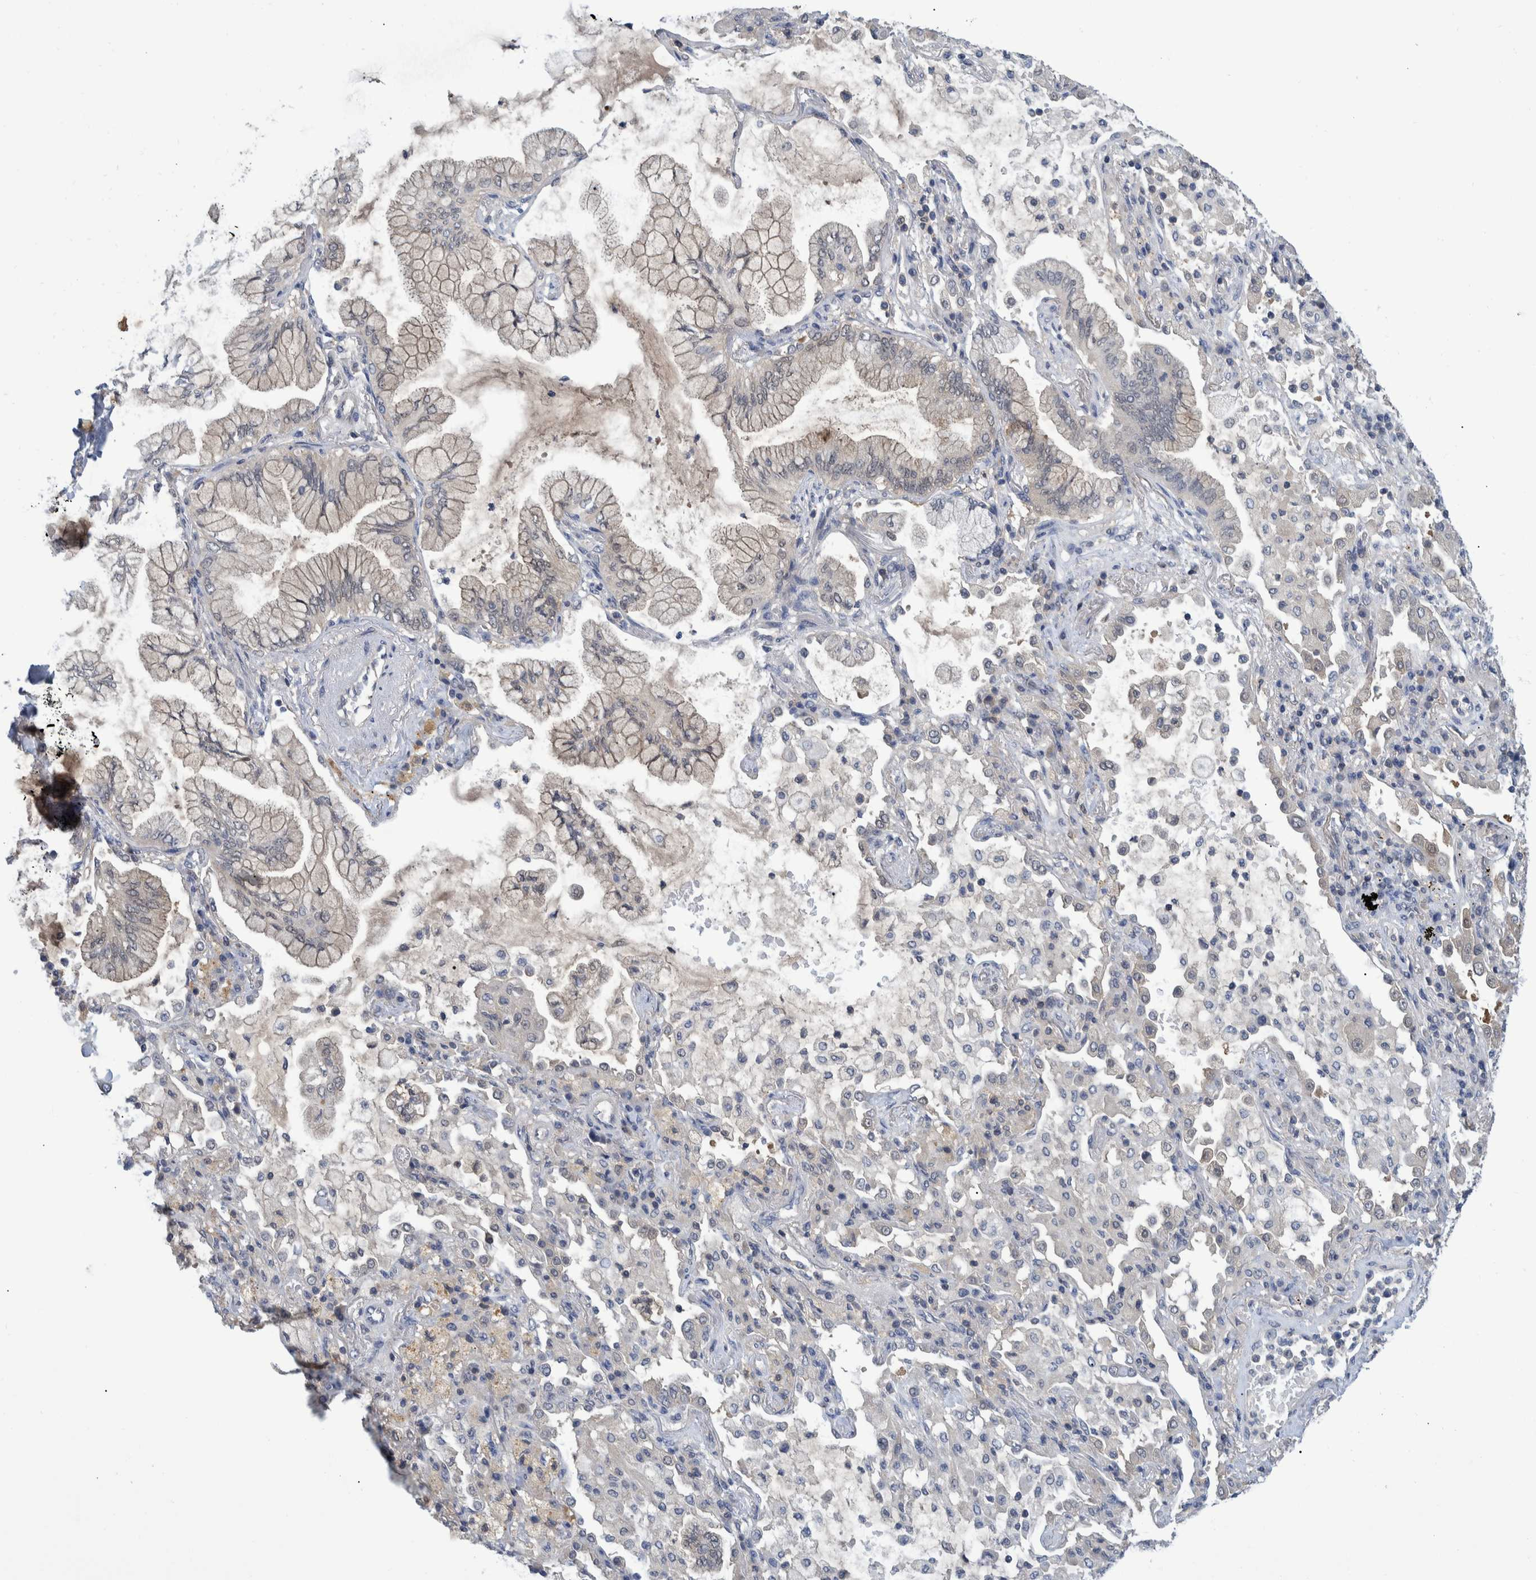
{"staining": {"intensity": "weak", "quantity": "25%-75%", "location": "cytoplasmic/membranous"}, "tissue": "lung cancer", "cell_type": "Tumor cells", "image_type": "cancer", "snomed": [{"axis": "morphology", "description": "Adenocarcinoma, NOS"}, {"axis": "topography", "description": "Lung"}], "caption": "IHC micrograph of neoplastic tissue: lung adenocarcinoma stained using immunohistochemistry demonstrates low levels of weak protein expression localized specifically in the cytoplasmic/membranous of tumor cells, appearing as a cytoplasmic/membranous brown color.", "gene": "PCYT2", "patient": {"sex": "female", "age": 70}}